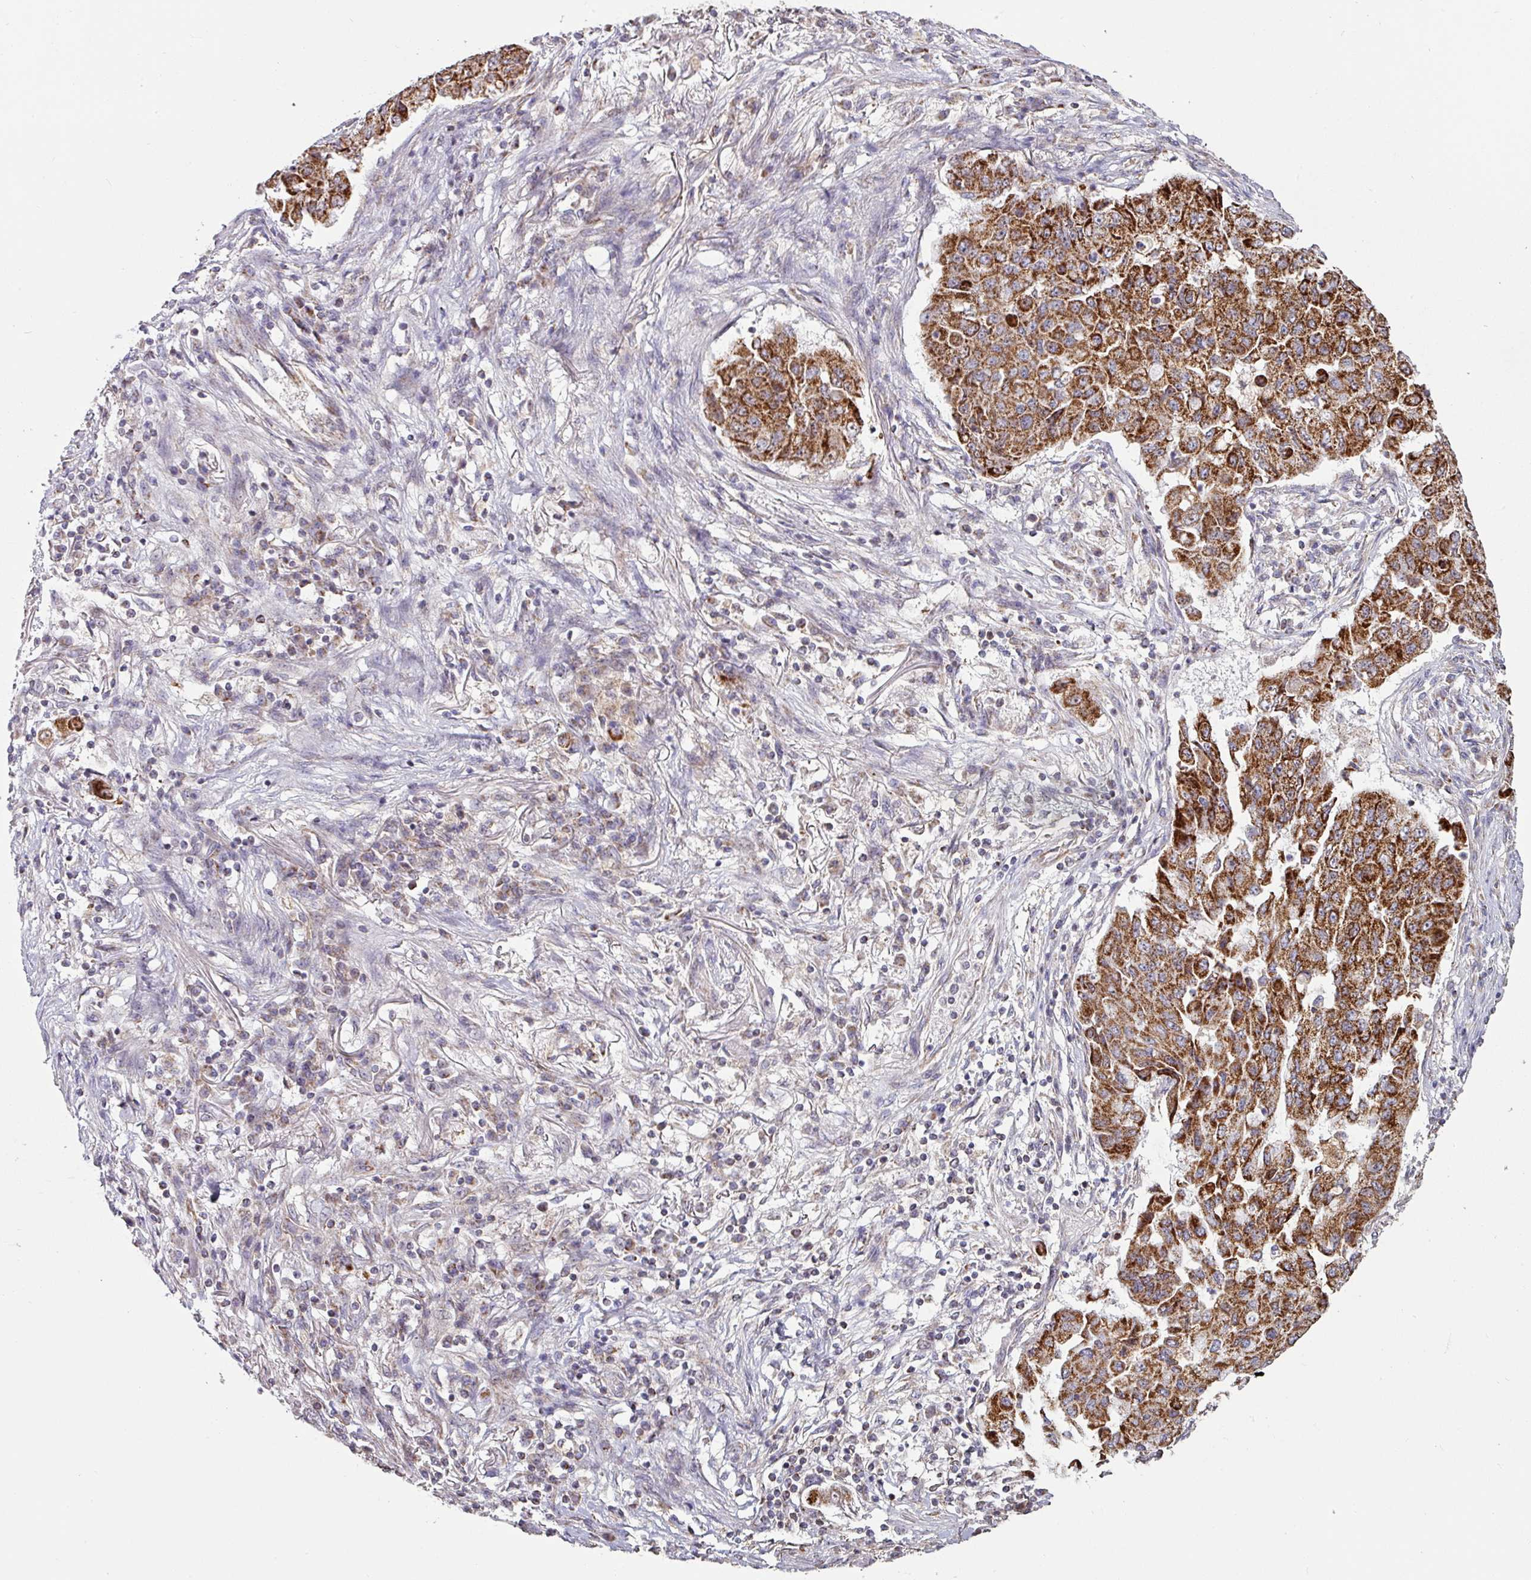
{"staining": {"intensity": "strong", "quantity": ">75%", "location": "cytoplasmic/membranous"}, "tissue": "lung cancer", "cell_type": "Tumor cells", "image_type": "cancer", "snomed": [{"axis": "morphology", "description": "Squamous cell carcinoma, NOS"}, {"axis": "topography", "description": "Lung"}], "caption": "Lung cancer (squamous cell carcinoma) tissue displays strong cytoplasmic/membranous expression in approximately >75% of tumor cells, visualized by immunohistochemistry.", "gene": "OR2D3", "patient": {"sex": "male", "age": 74}}